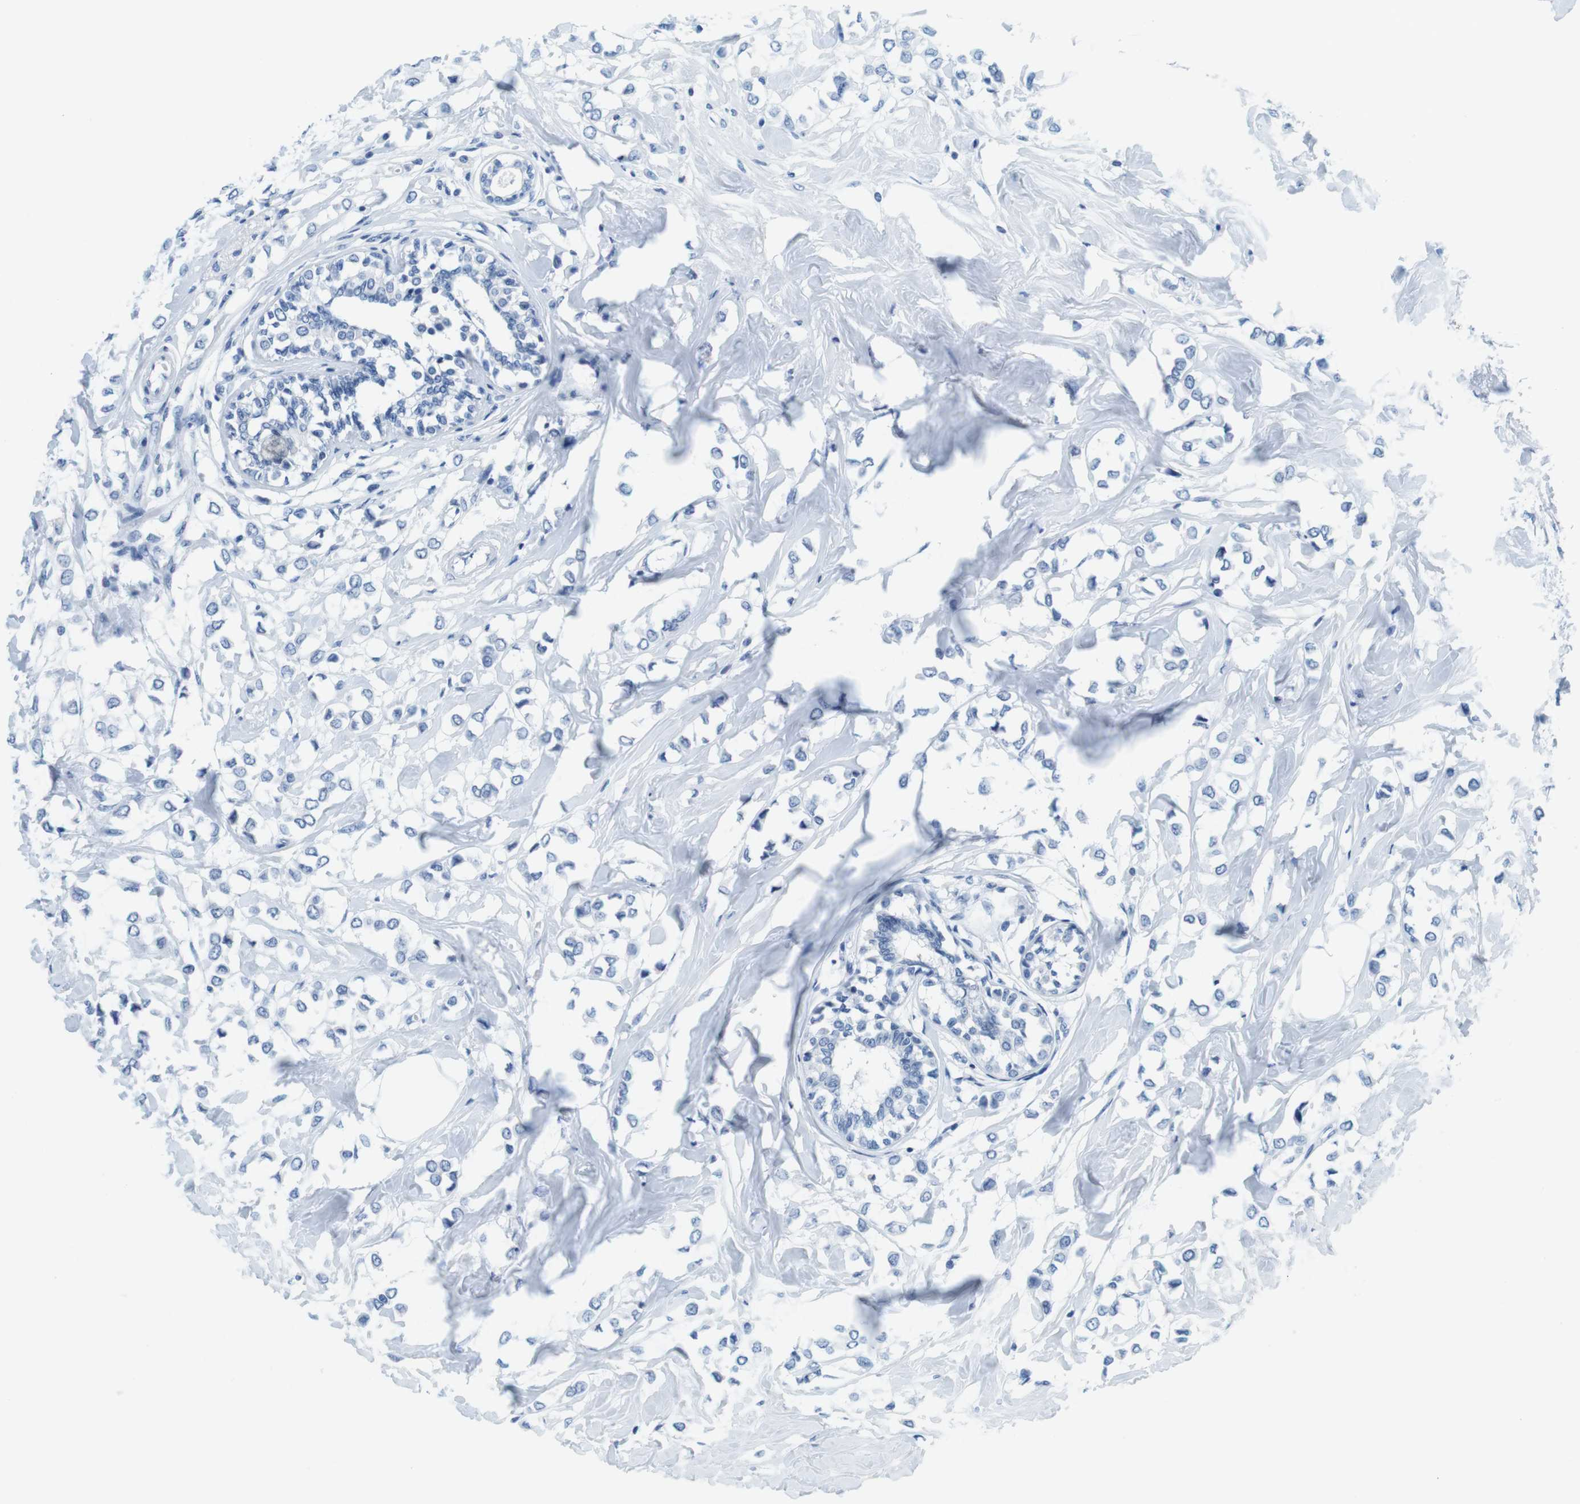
{"staining": {"intensity": "negative", "quantity": "none", "location": "none"}, "tissue": "breast cancer", "cell_type": "Tumor cells", "image_type": "cancer", "snomed": [{"axis": "morphology", "description": "Lobular carcinoma"}, {"axis": "topography", "description": "Breast"}], "caption": "This is a photomicrograph of immunohistochemistry staining of breast cancer, which shows no expression in tumor cells.", "gene": "CYP2C9", "patient": {"sex": "female", "age": 51}}